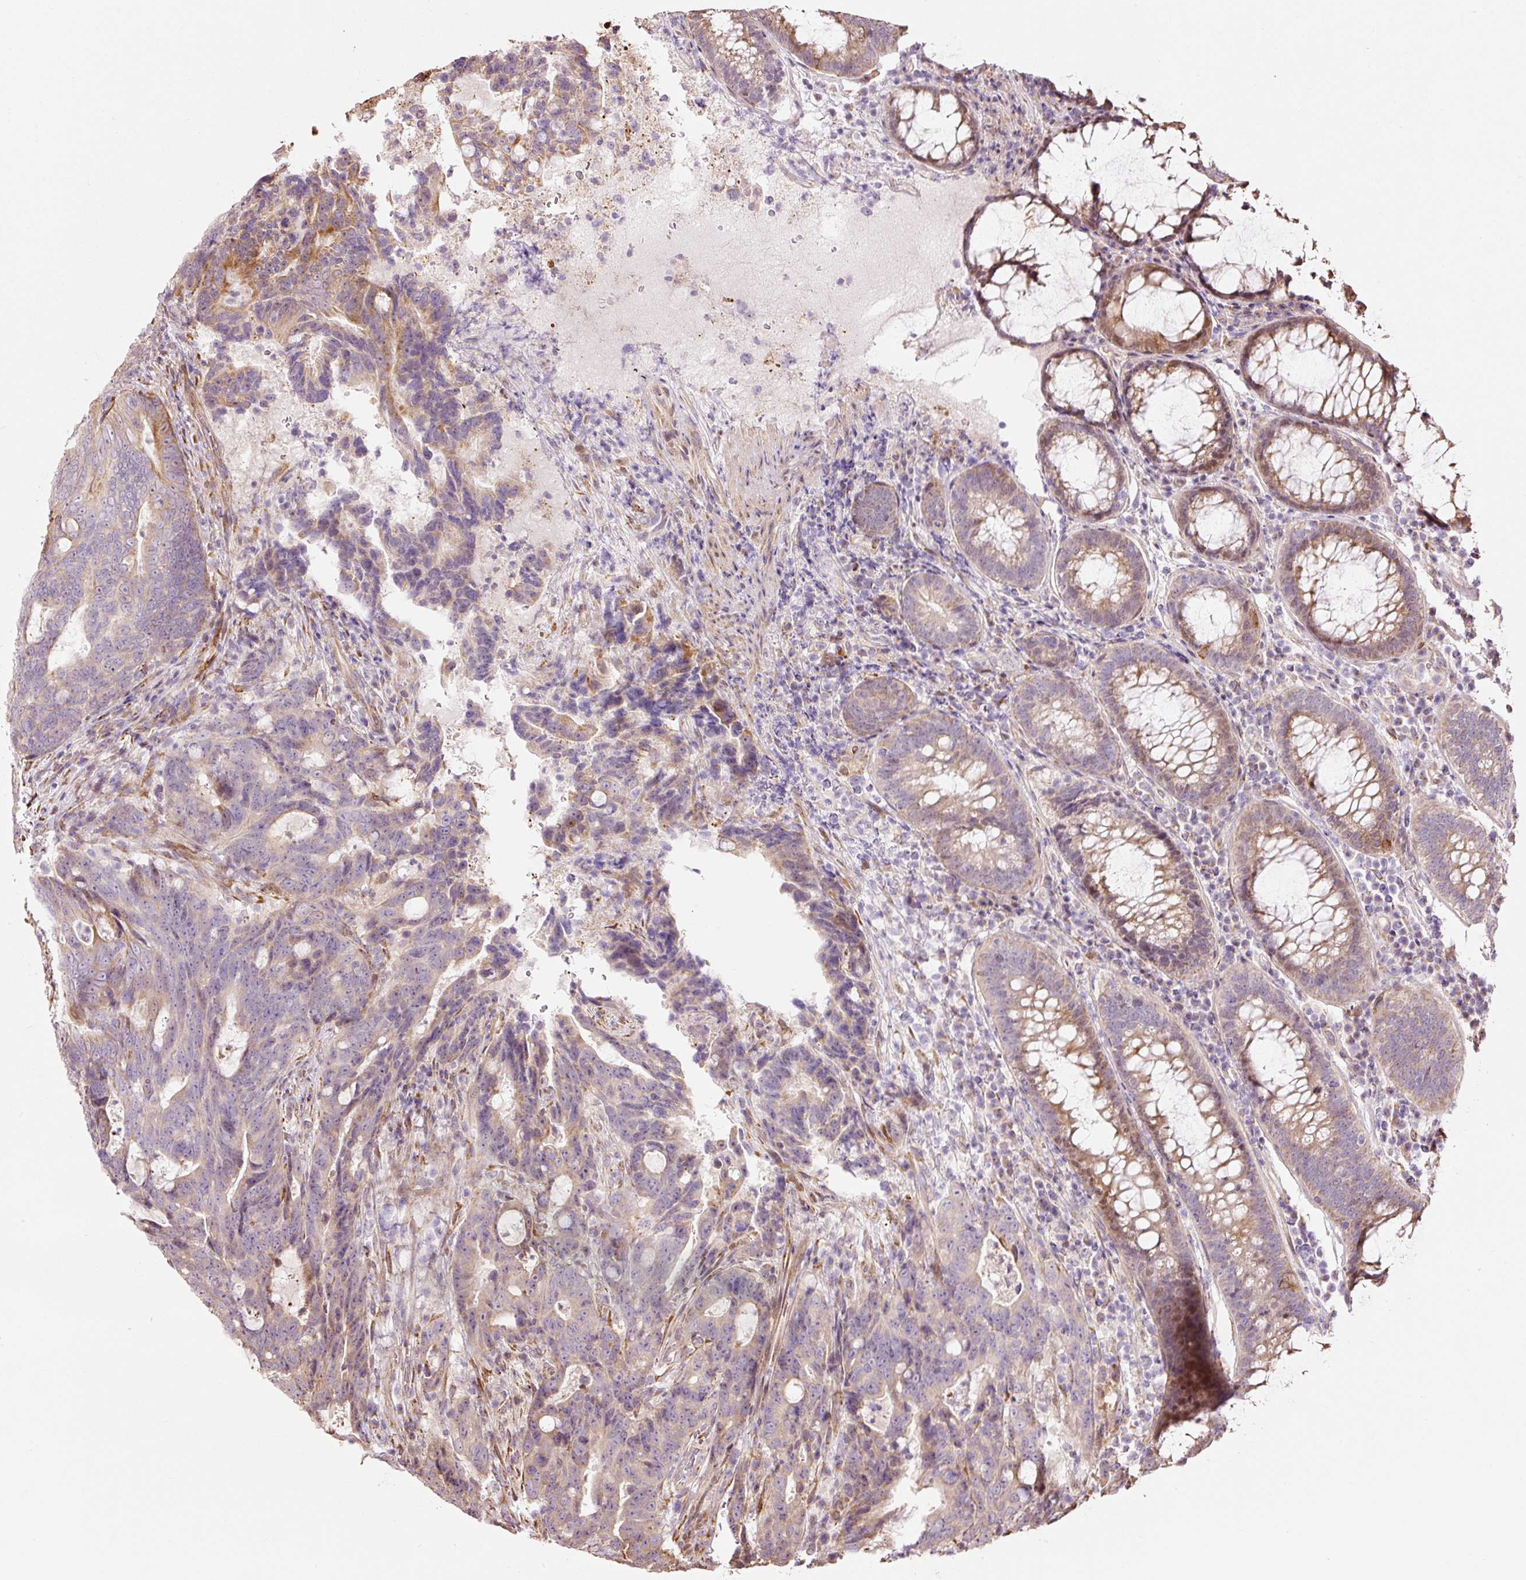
{"staining": {"intensity": "weak", "quantity": "<25%", "location": "cytoplasmic/membranous"}, "tissue": "colorectal cancer", "cell_type": "Tumor cells", "image_type": "cancer", "snomed": [{"axis": "morphology", "description": "Adenocarcinoma, NOS"}, {"axis": "topography", "description": "Colon"}], "caption": "DAB (3,3'-diaminobenzidine) immunohistochemical staining of human colorectal adenocarcinoma reveals no significant positivity in tumor cells.", "gene": "ETF1", "patient": {"sex": "female", "age": 82}}